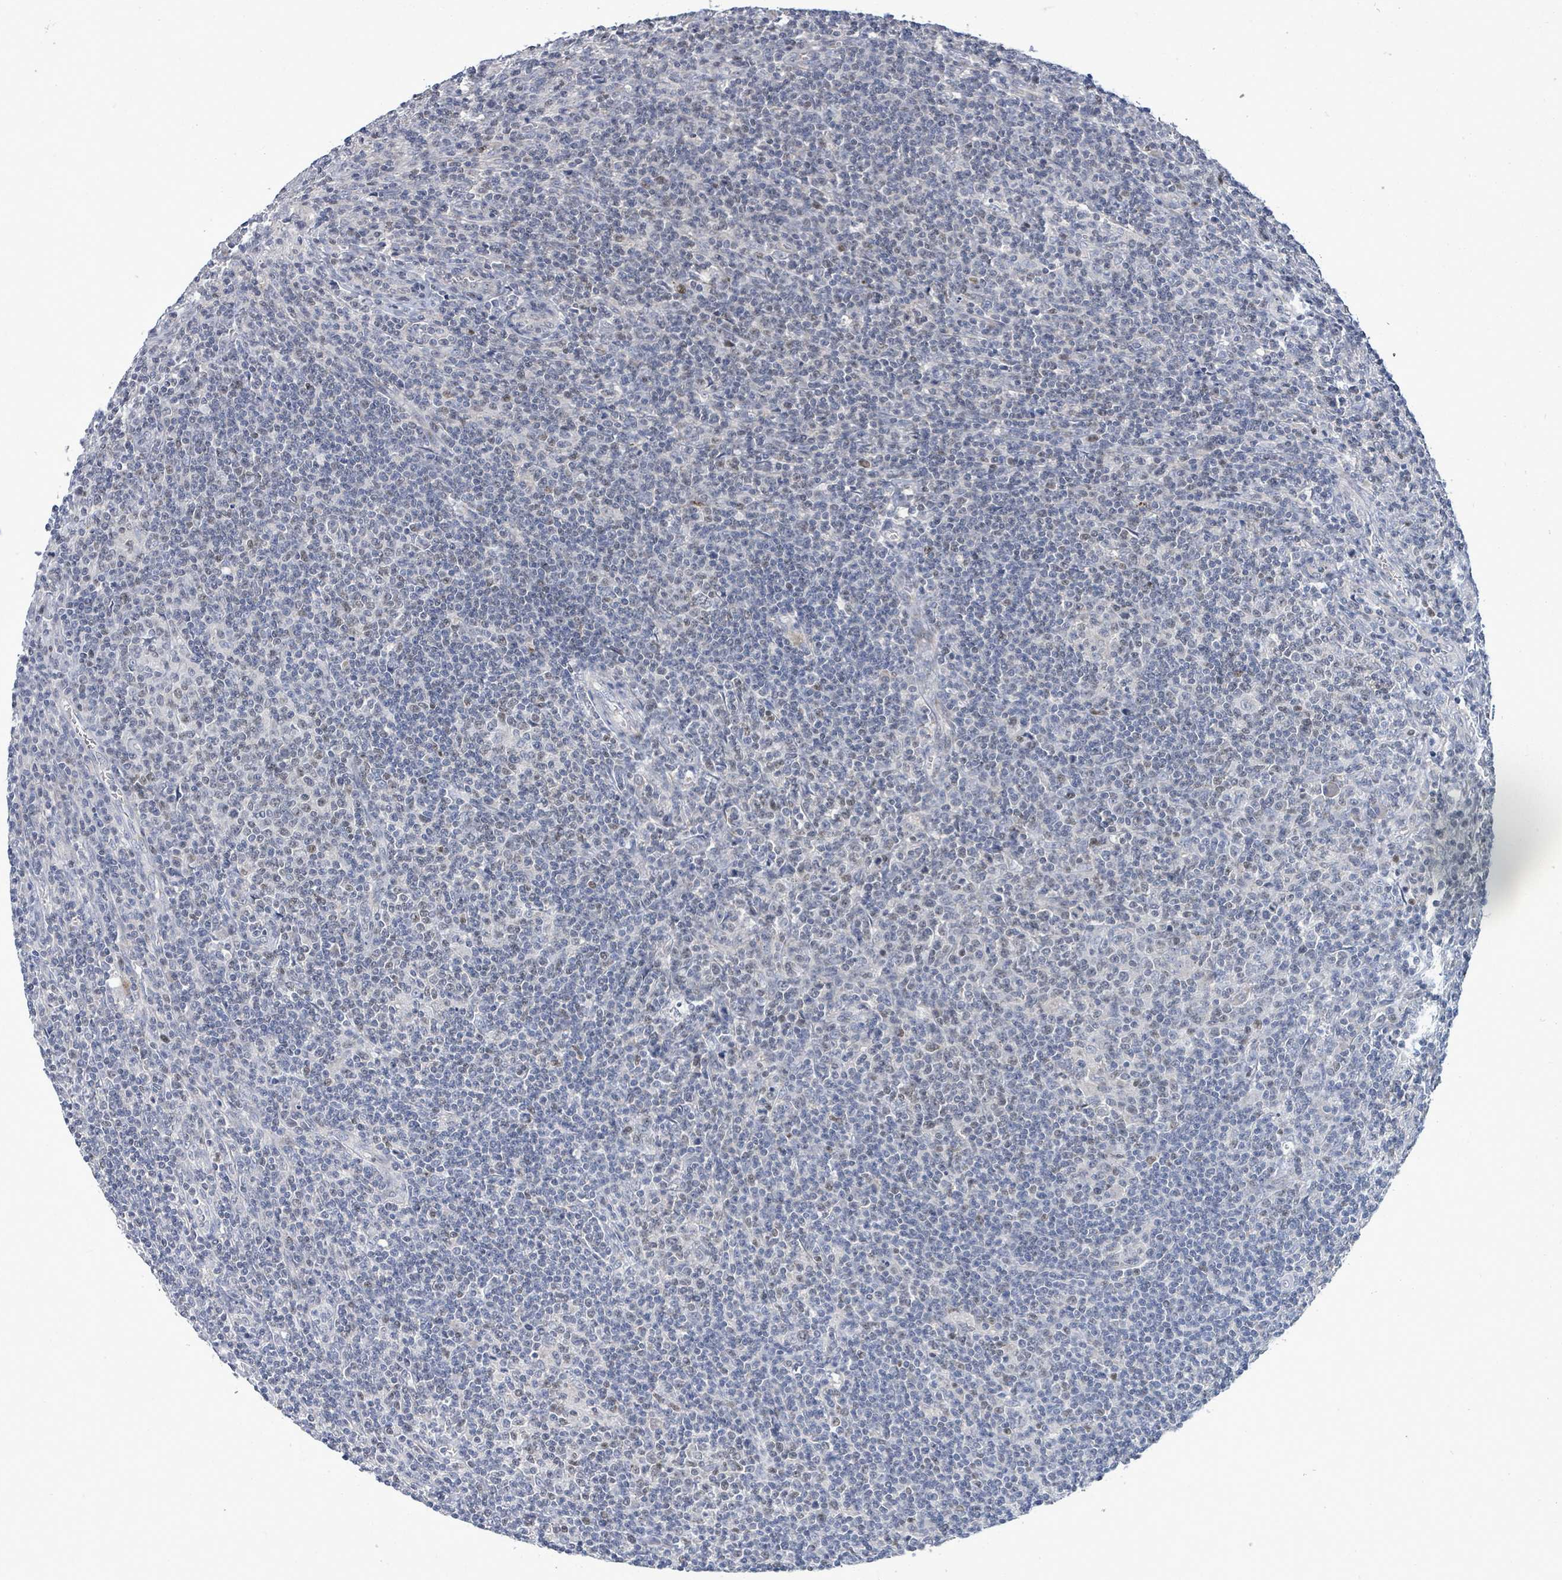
{"staining": {"intensity": "negative", "quantity": "none", "location": "none"}, "tissue": "lymphoma", "cell_type": "Tumor cells", "image_type": "cancer", "snomed": [{"axis": "morphology", "description": "Hodgkin's disease, NOS"}, {"axis": "topography", "description": "Lymph node"}], "caption": "There is no significant expression in tumor cells of Hodgkin's disease.", "gene": "ZFPM1", "patient": {"sex": "male", "age": 83}}